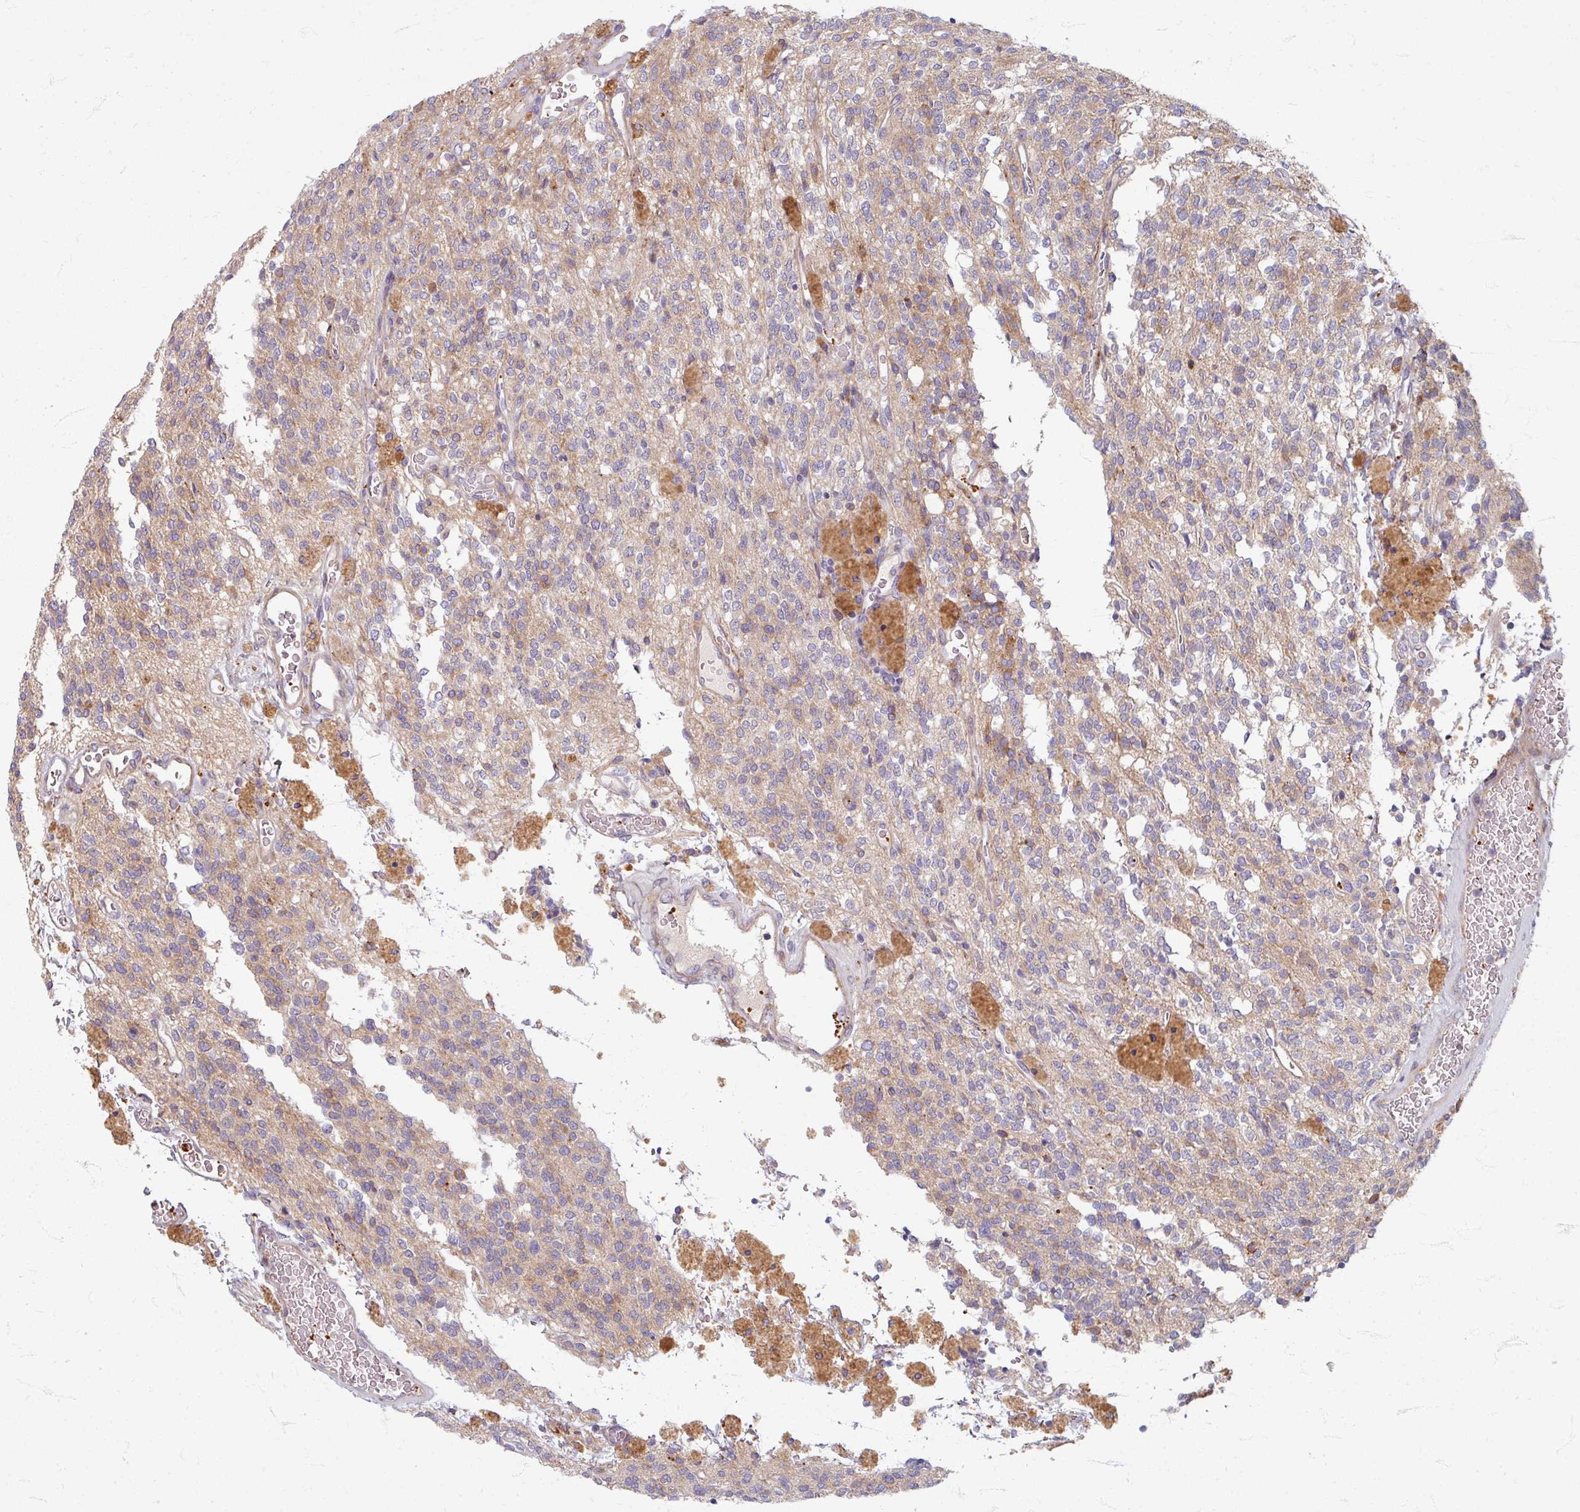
{"staining": {"intensity": "negative", "quantity": "none", "location": "none"}, "tissue": "glioma", "cell_type": "Tumor cells", "image_type": "cancer", "snomed": [{"axis": "morphology", "description": "Glioma, malignant, High grade"}, {"axis": "topography", "description": "Brain"}], "caption": "High-grade glioma (malignant) stained for a protein using IHC displays no expression tumor cells.", "gene": "GABARAPL1", "patient": {"sex": "male", "age": 34}}